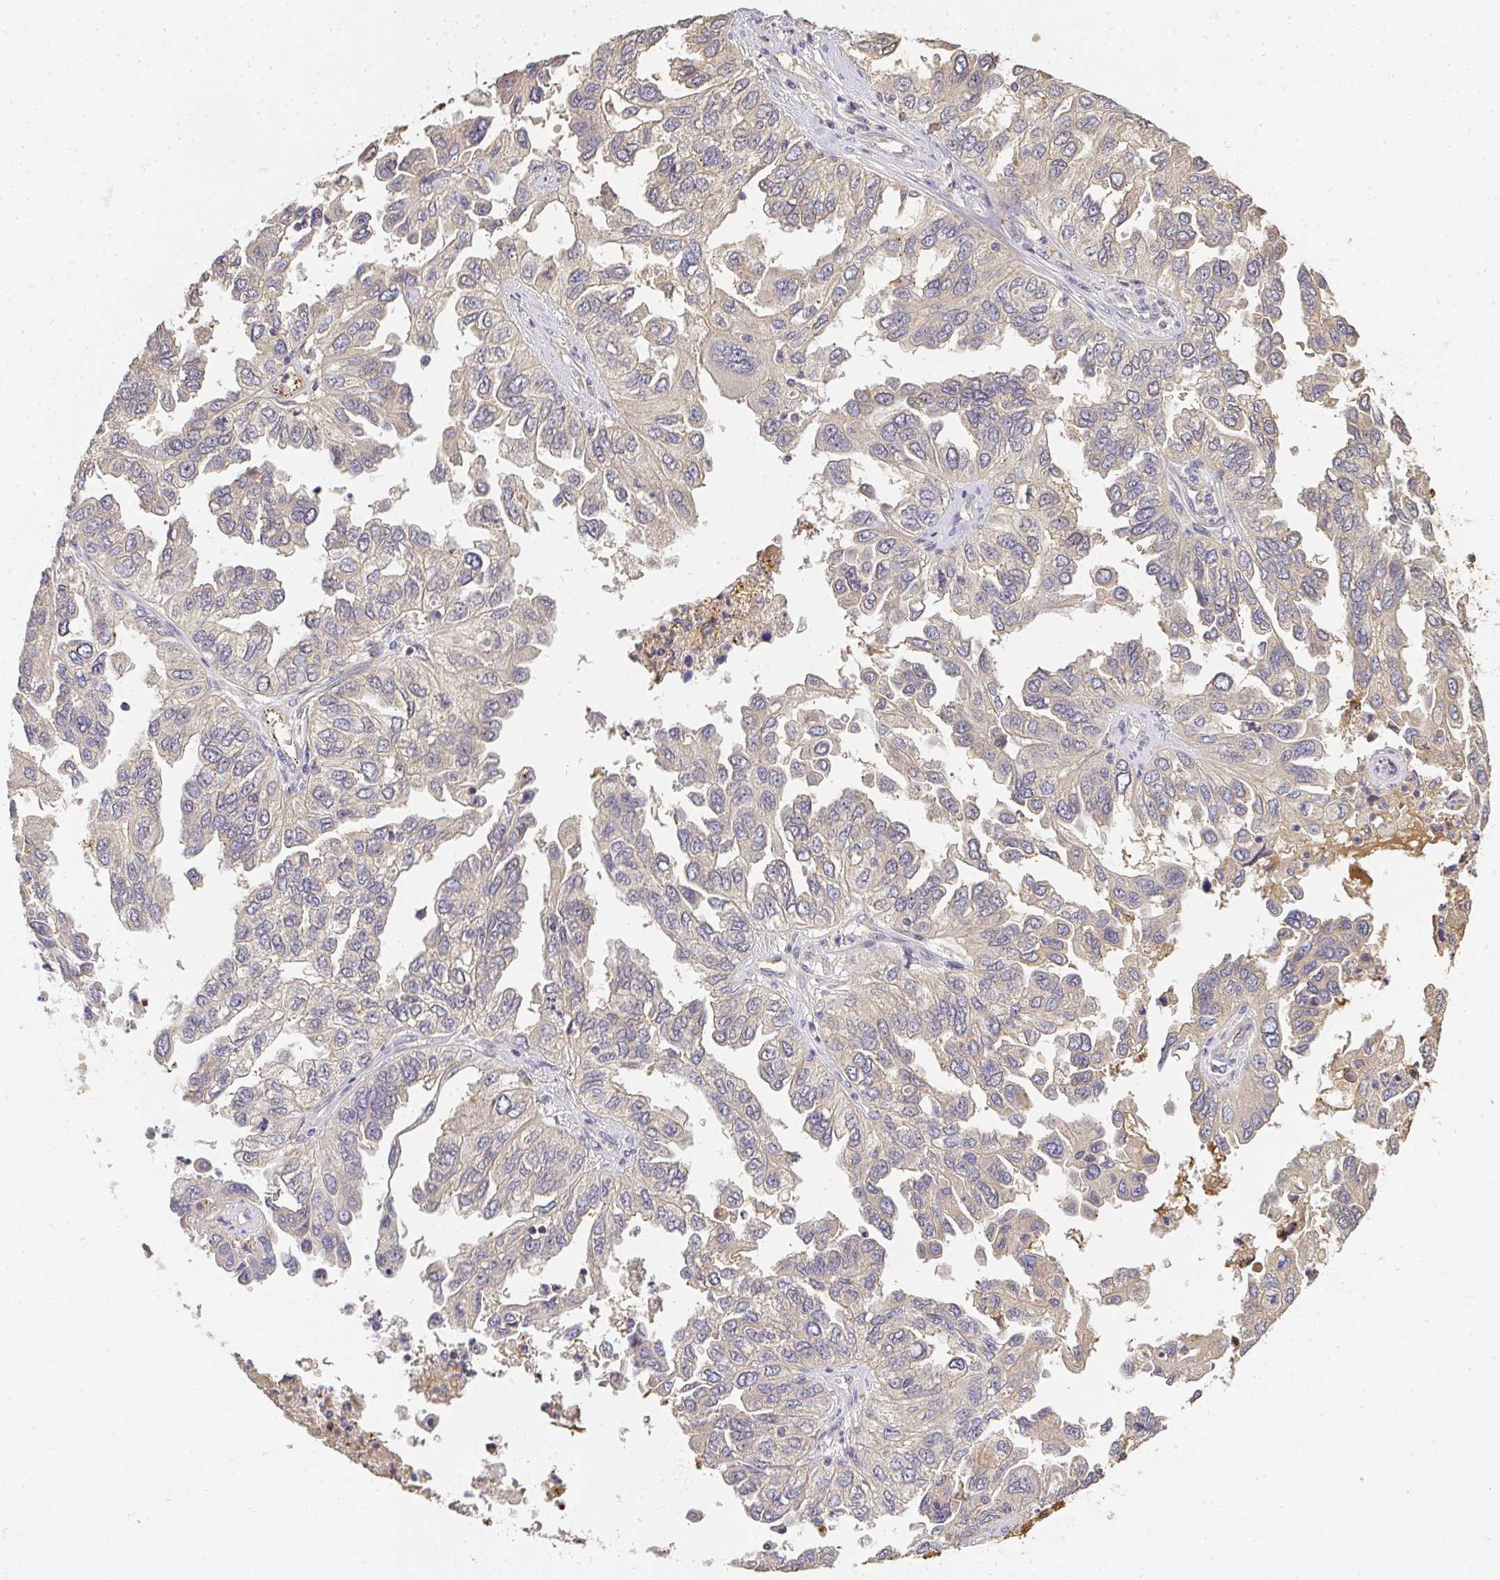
{"staining": {"intensity": "negative", "quantity": "none", "location": "none"}, "tissue": "ovarian cancer", "cell_type": "Tumor cells", "image_type": "cancer", "snomed": [{"axis": "morphology", "description": "Cystadenocarcinoma, serous, NOS"}, {"axis": "topography", "description": "Ovary"}], "caption": "Immunohistochemistry (IHC) of human ovarian cancer displays no expression in tumor cells.", "gene": "SLC35B3", "patient": {"sex": "female", "age": 53}}